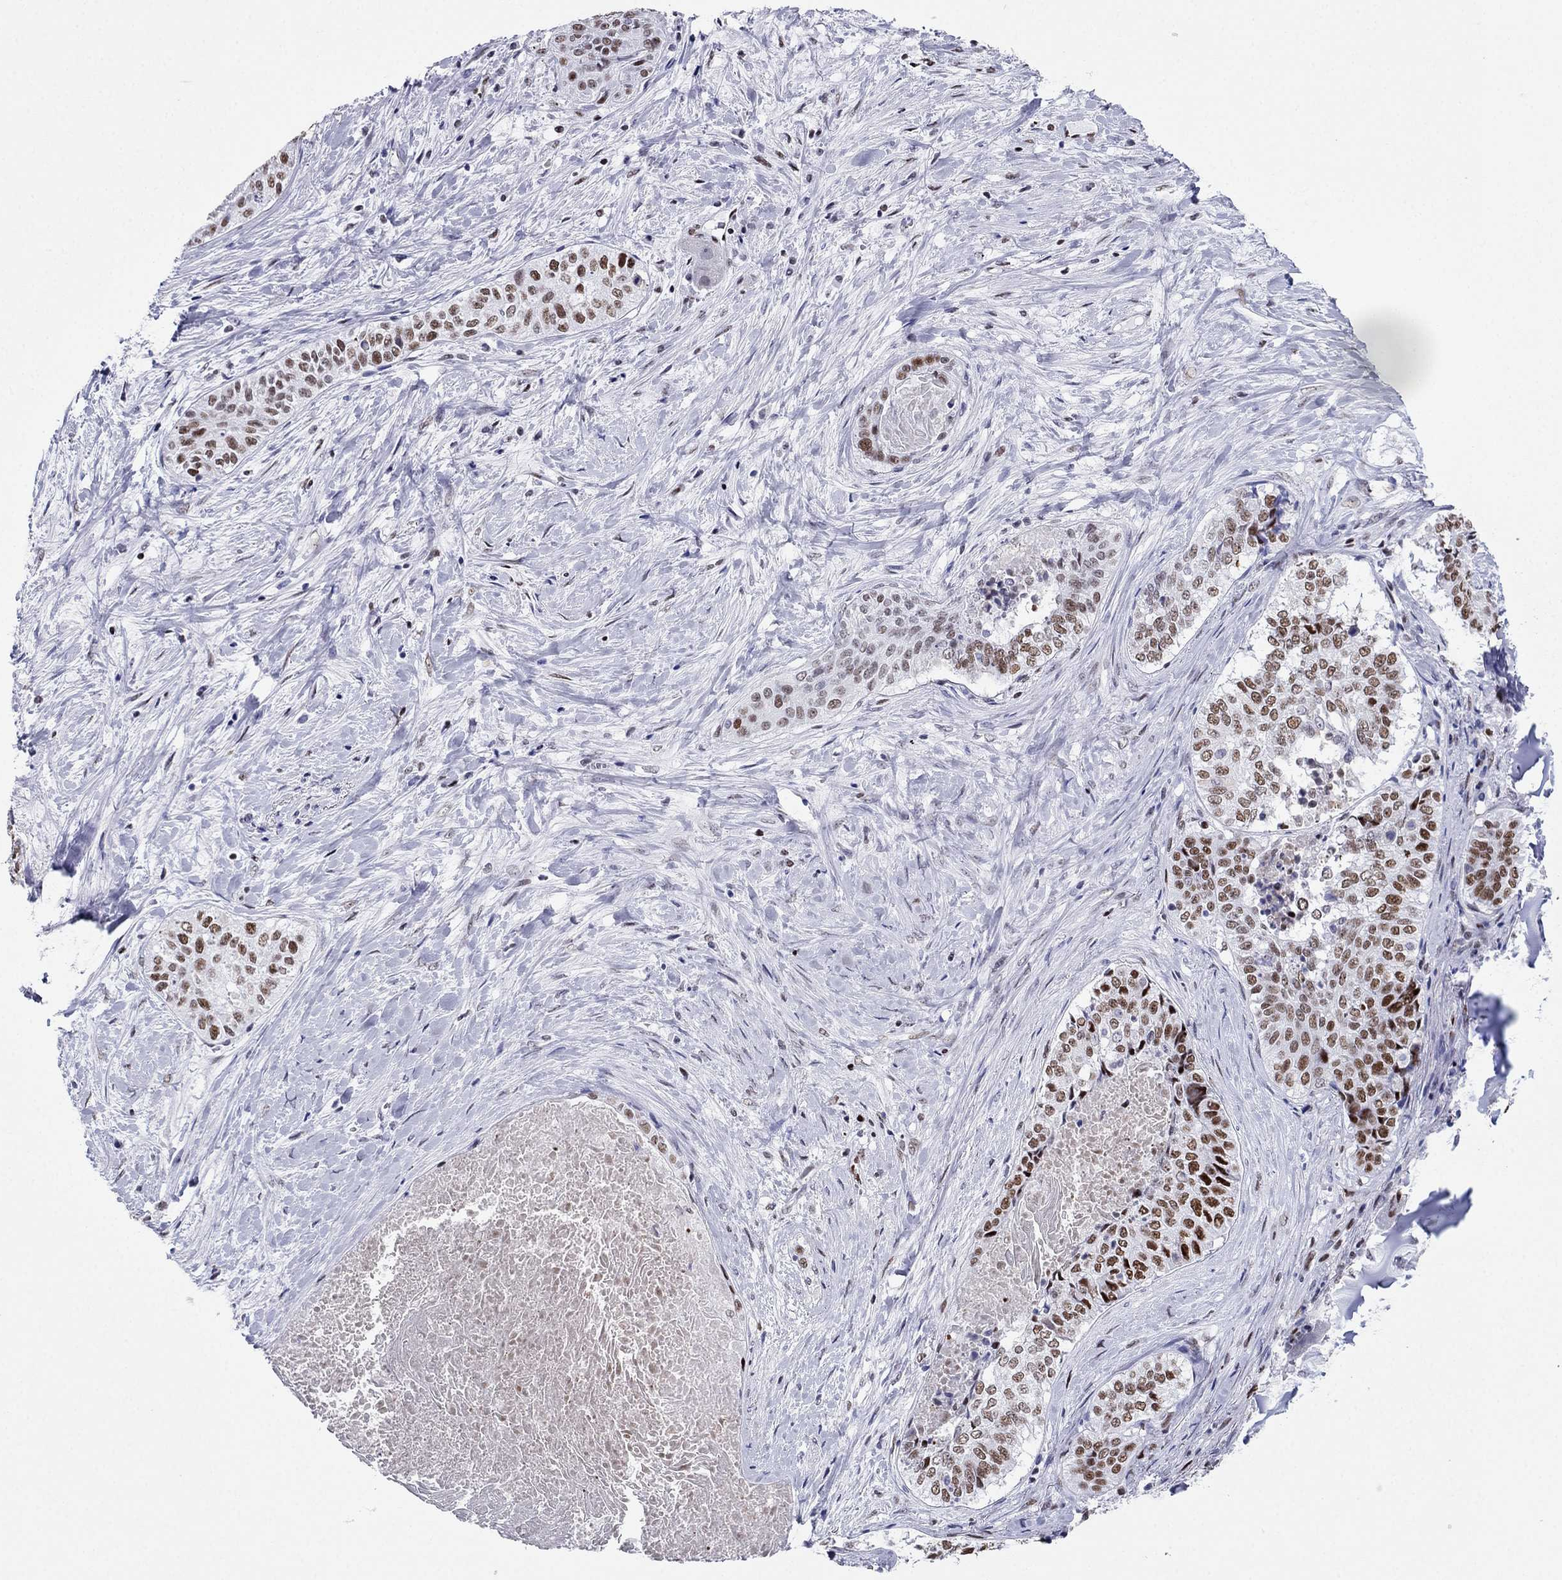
{"staining": {"intensity": "strong", "quantity": ">75%", "location": "nuclear"}, "tissue": "lung cancer", "cell_type": "Tumor cells", "image_type": "cancer", "snomed": [{"axis": "morphology", "description": "Squamous cell carcinoma, NOS"}, {"axis": "topography", "description": "Lung"}], "caption": "Approximately >75% of tumor cells in human lung cancer (squamous cell carcinoma) display strong nuclear protein expression as visualized by brown immunohistochemical staining.", "gene": "PPM1G", "patient": {"sex": "male", "age": 64}}